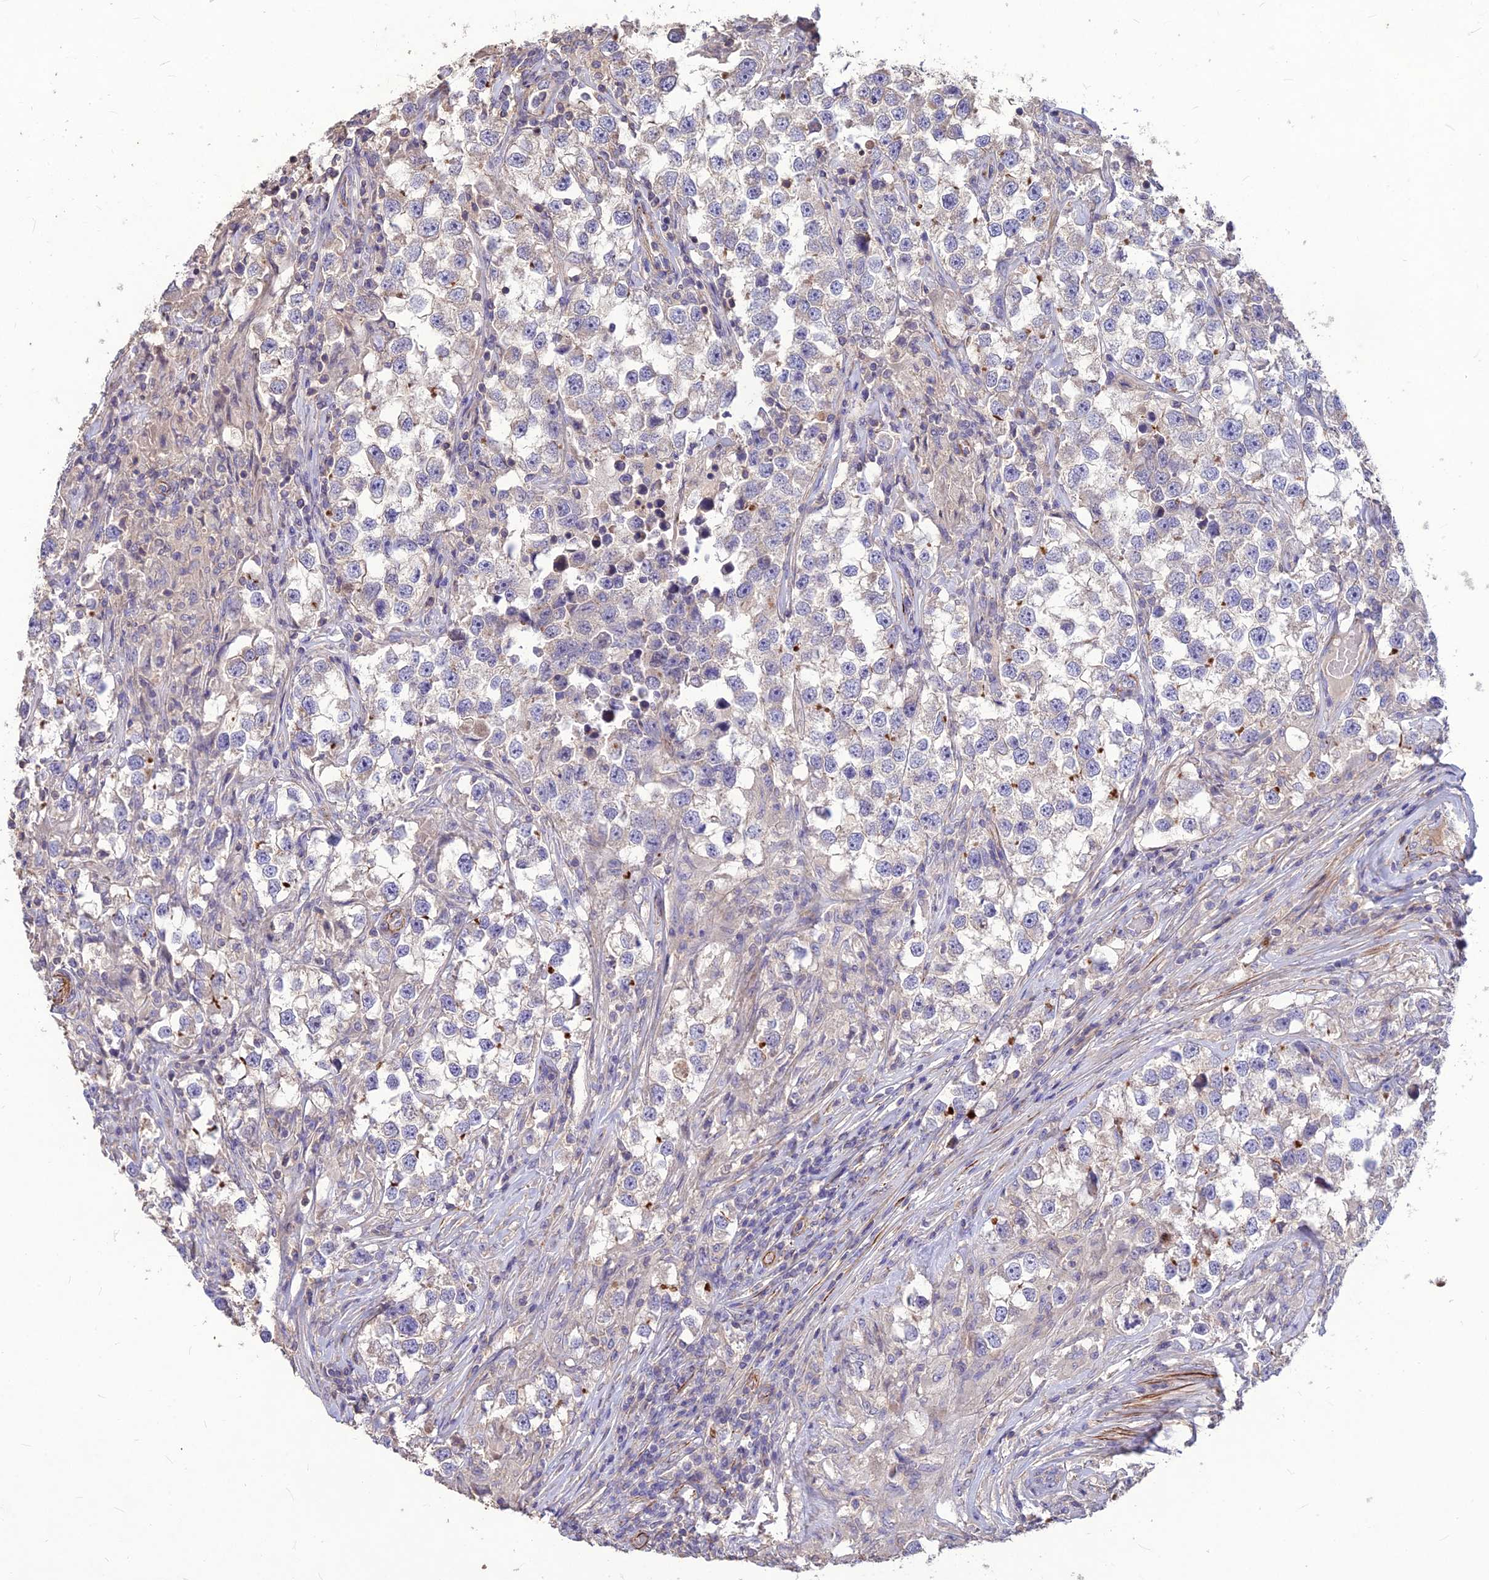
{"staining": {"intensity": "negative", "quantity": "none", "location": "none"}, "tissue": "testis cancer", "cell_type": "Tumor cells", "image_type": "cancer", "snomed": [{"axis": "morphology", "description": "Seminoma, NOS"}, {"axis": "topography", "description": "Testis"}], "caption": "Tumor cells show no significant staining in testis seminoma.", "gene": "CLUH", "patient": {"sex": "male", "age": 46}}